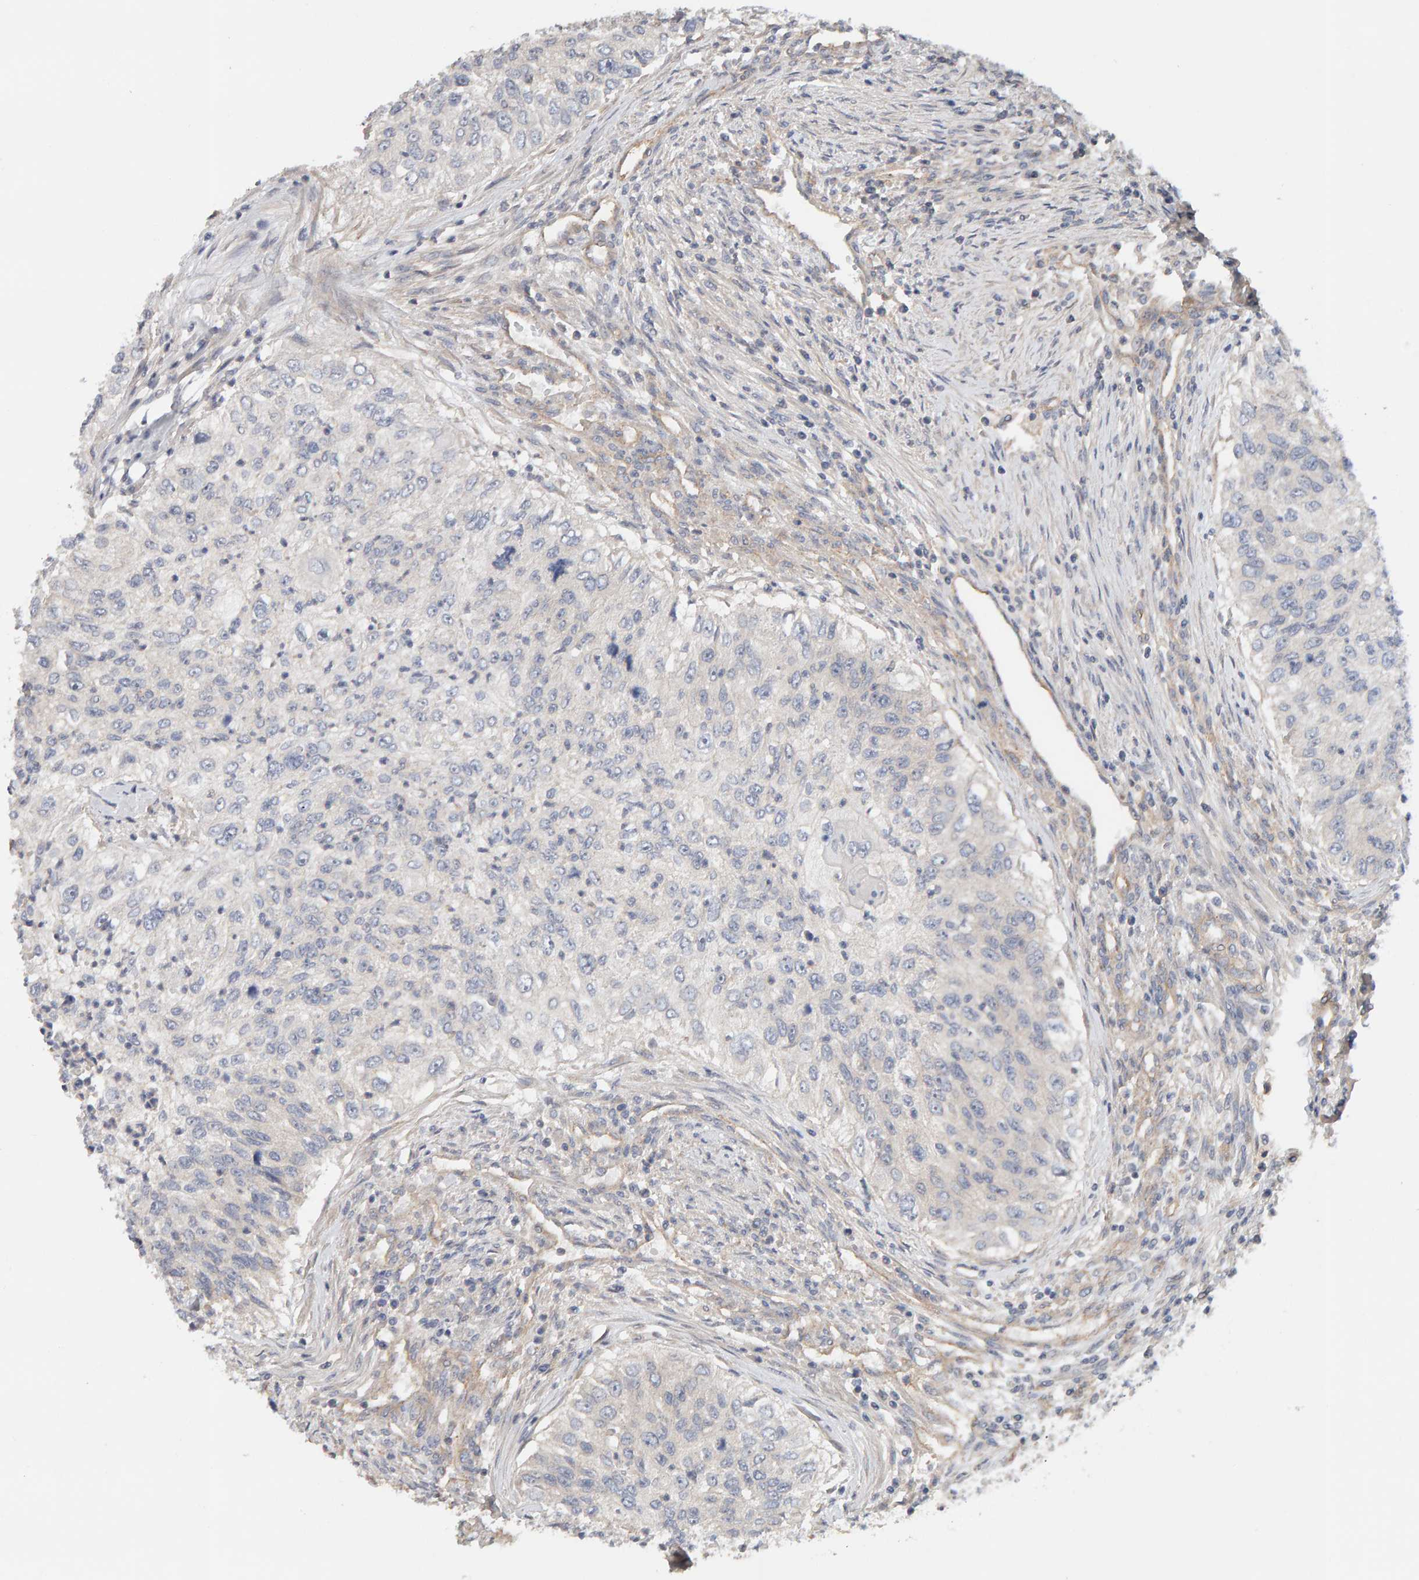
{"staining": {"intensity": "negative", "quantity": "none", "location": "none"}, "tissue": "urothelial cancer", "cell_type": "Tumor cells", "image_type": "cancer", "snomed": [{"axis": "morphology", "description": "Urothelial carcinoma, High grade"}, {"axis": "topography", "description": "Urinary bladder"}], "caption": "Urothelial cancer stained for a protein using immunohistochemistry displays no expression tumor cells.", "gene": "PPP1R16A", "patient": {"sex": "female", "age": 60}}